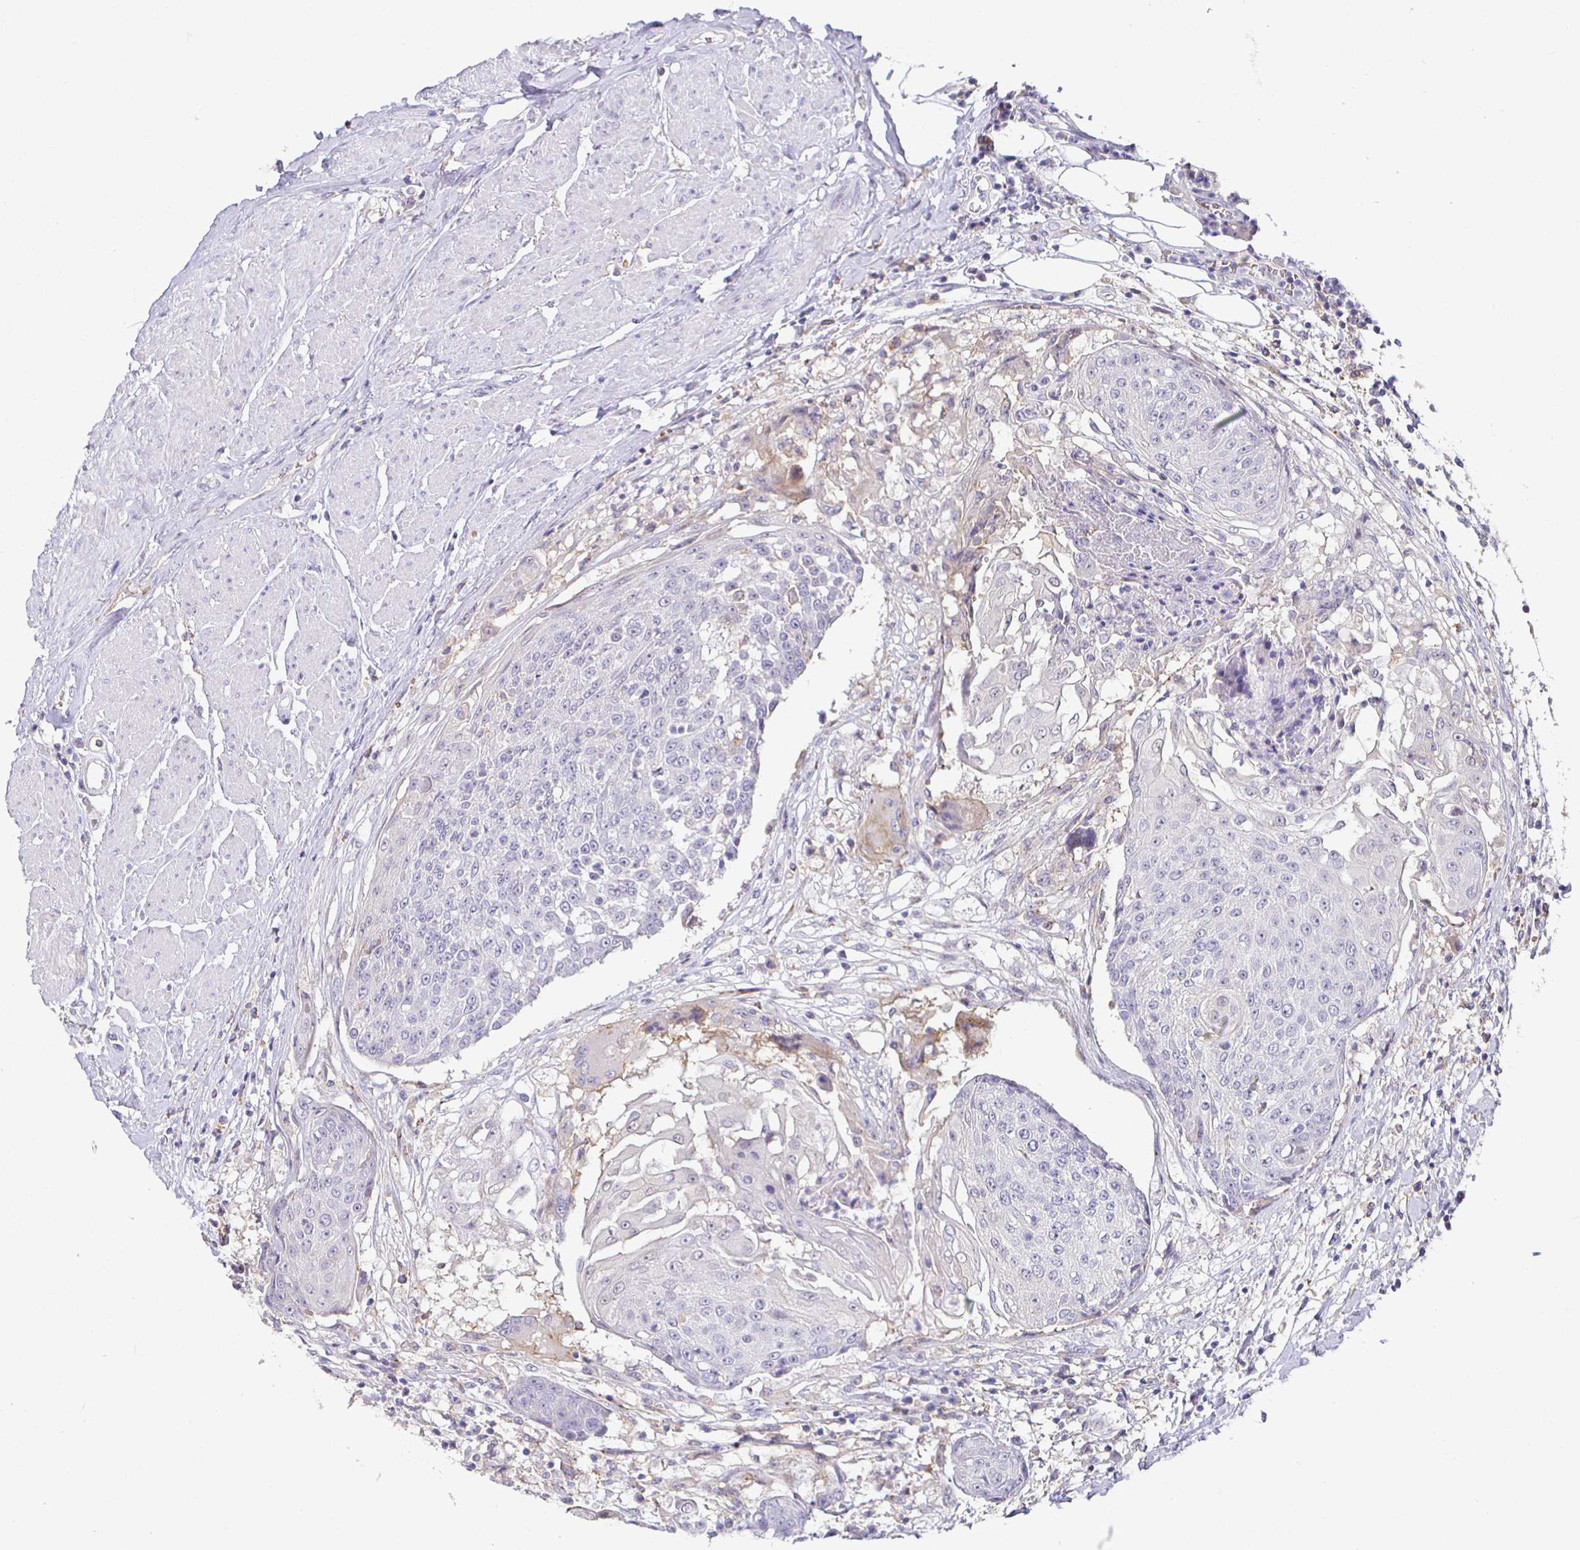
{"staining": {"intensity": "negative", "quantity": "none", "location": "none"}, "tissue": "urothelial cancer", "cell_type": "Tumor cells", "image_type": "cancer", "snomed": [{"axis": "morphology", "description": "Urothelial carcinoma, High grade"}, {"axis": "topography", "description": "Urinary bladder"}], "caption": "A histopathology image of urothelial cancer stained for a protein displays no brown staining in tumor cells.", "gene": "SIRPA", "patient": {"sex": "female", "age": 63}}